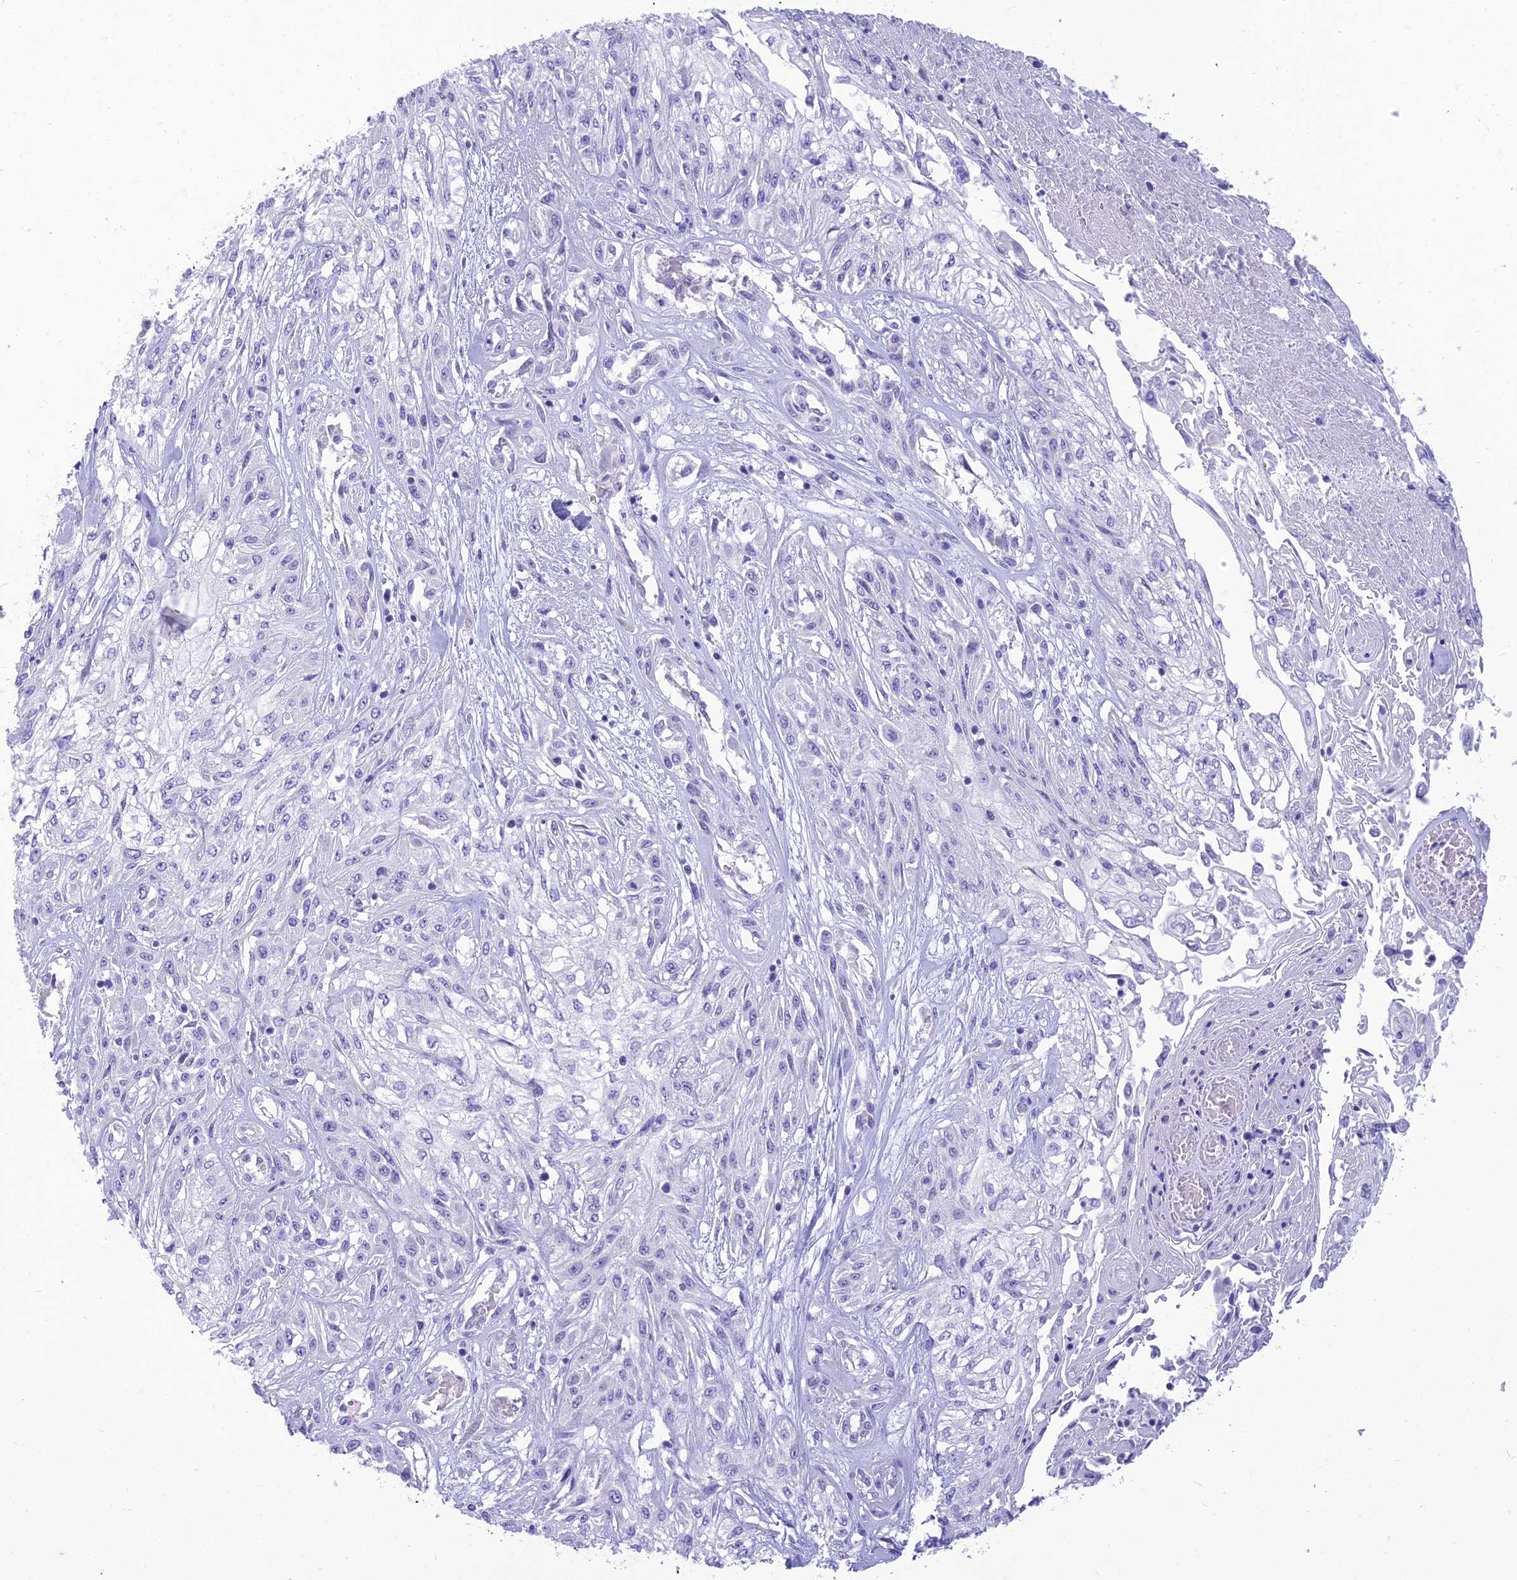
{"staining": {"intensity": "negative", "quantity": "none", "location": "none"}, "tissue": "skin cancer", "cell_type": "Tumor cells", "image_type": "cancer", "snomed": [{"axis": "morphology", "description": "Squamous cell carcinoma, NOS"}, {"axis": "morphology", "description": "Squamous cell carcinoma, metastatic, NOS"}, {"axis": "topography", "description": "Skin"}, {"axis": "topography", "description": "Lymph node"}], "caption": "A histopathology image of squamous cell carcinoma (skin) stained for a protein displays no brown staining in tumor cells.", "gene": "DHDH", "patient": {"sex": "male", "age": 75}}